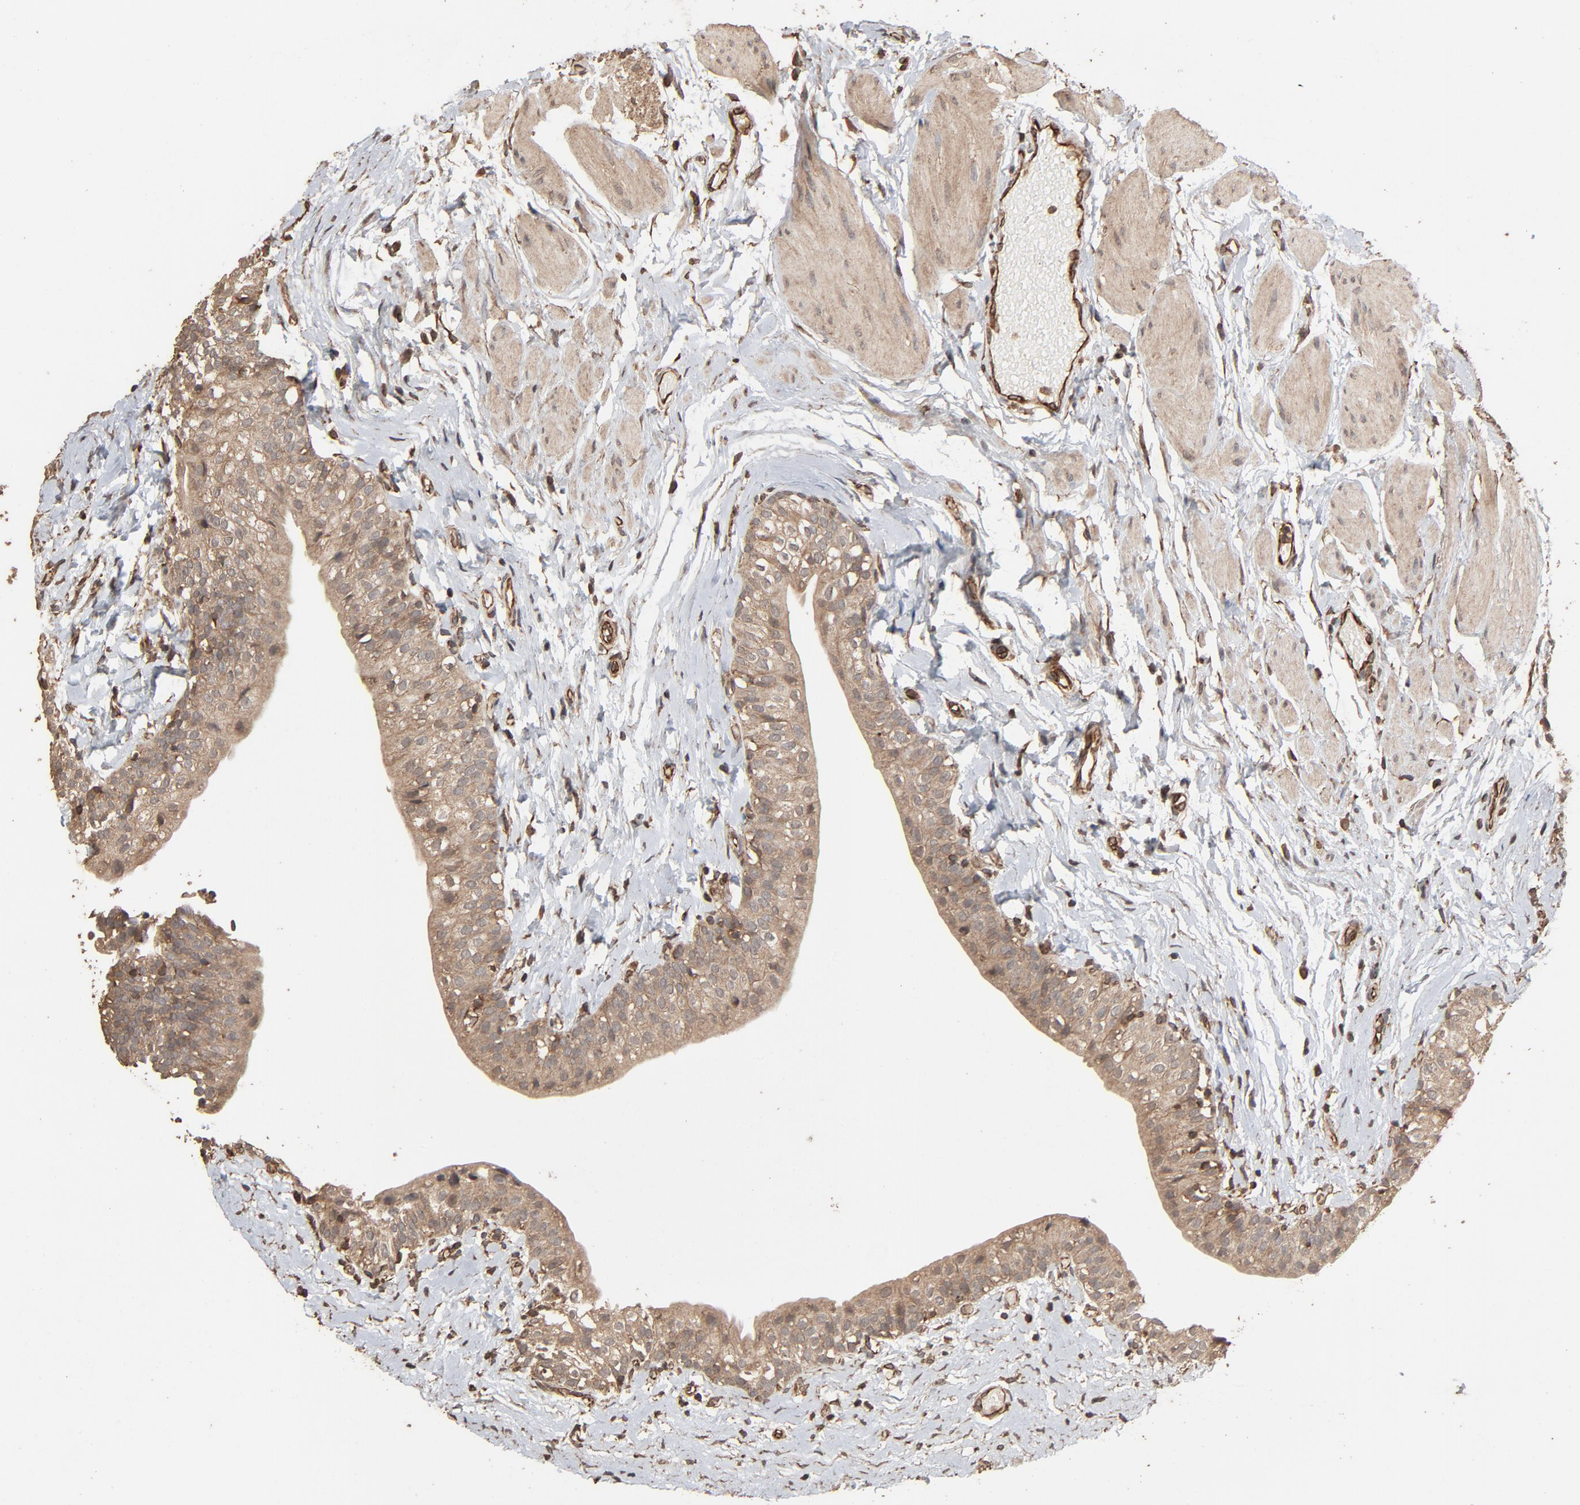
{"staining": {"intensity": "weak", "quantity": ">75%", "location": "cytoplasmic/membranous"}, "tissue": "urinary bladder", "cell_type": "Urothelial cells", "image_type": "normal", "snomed": [{"axis": "morphology", "description": "Normal tissue, NOS"}, {"axis": "topography", "description": "Urinary bladder"}], "caption": "Urinary bladder stained for a protein (brown) exhibits weak cytoplasmic/membranous positive expression in approximately >75% of urothelial cells.", "gene": "RPS6KA6", "patient": {"sex": "male", "age": 59}}